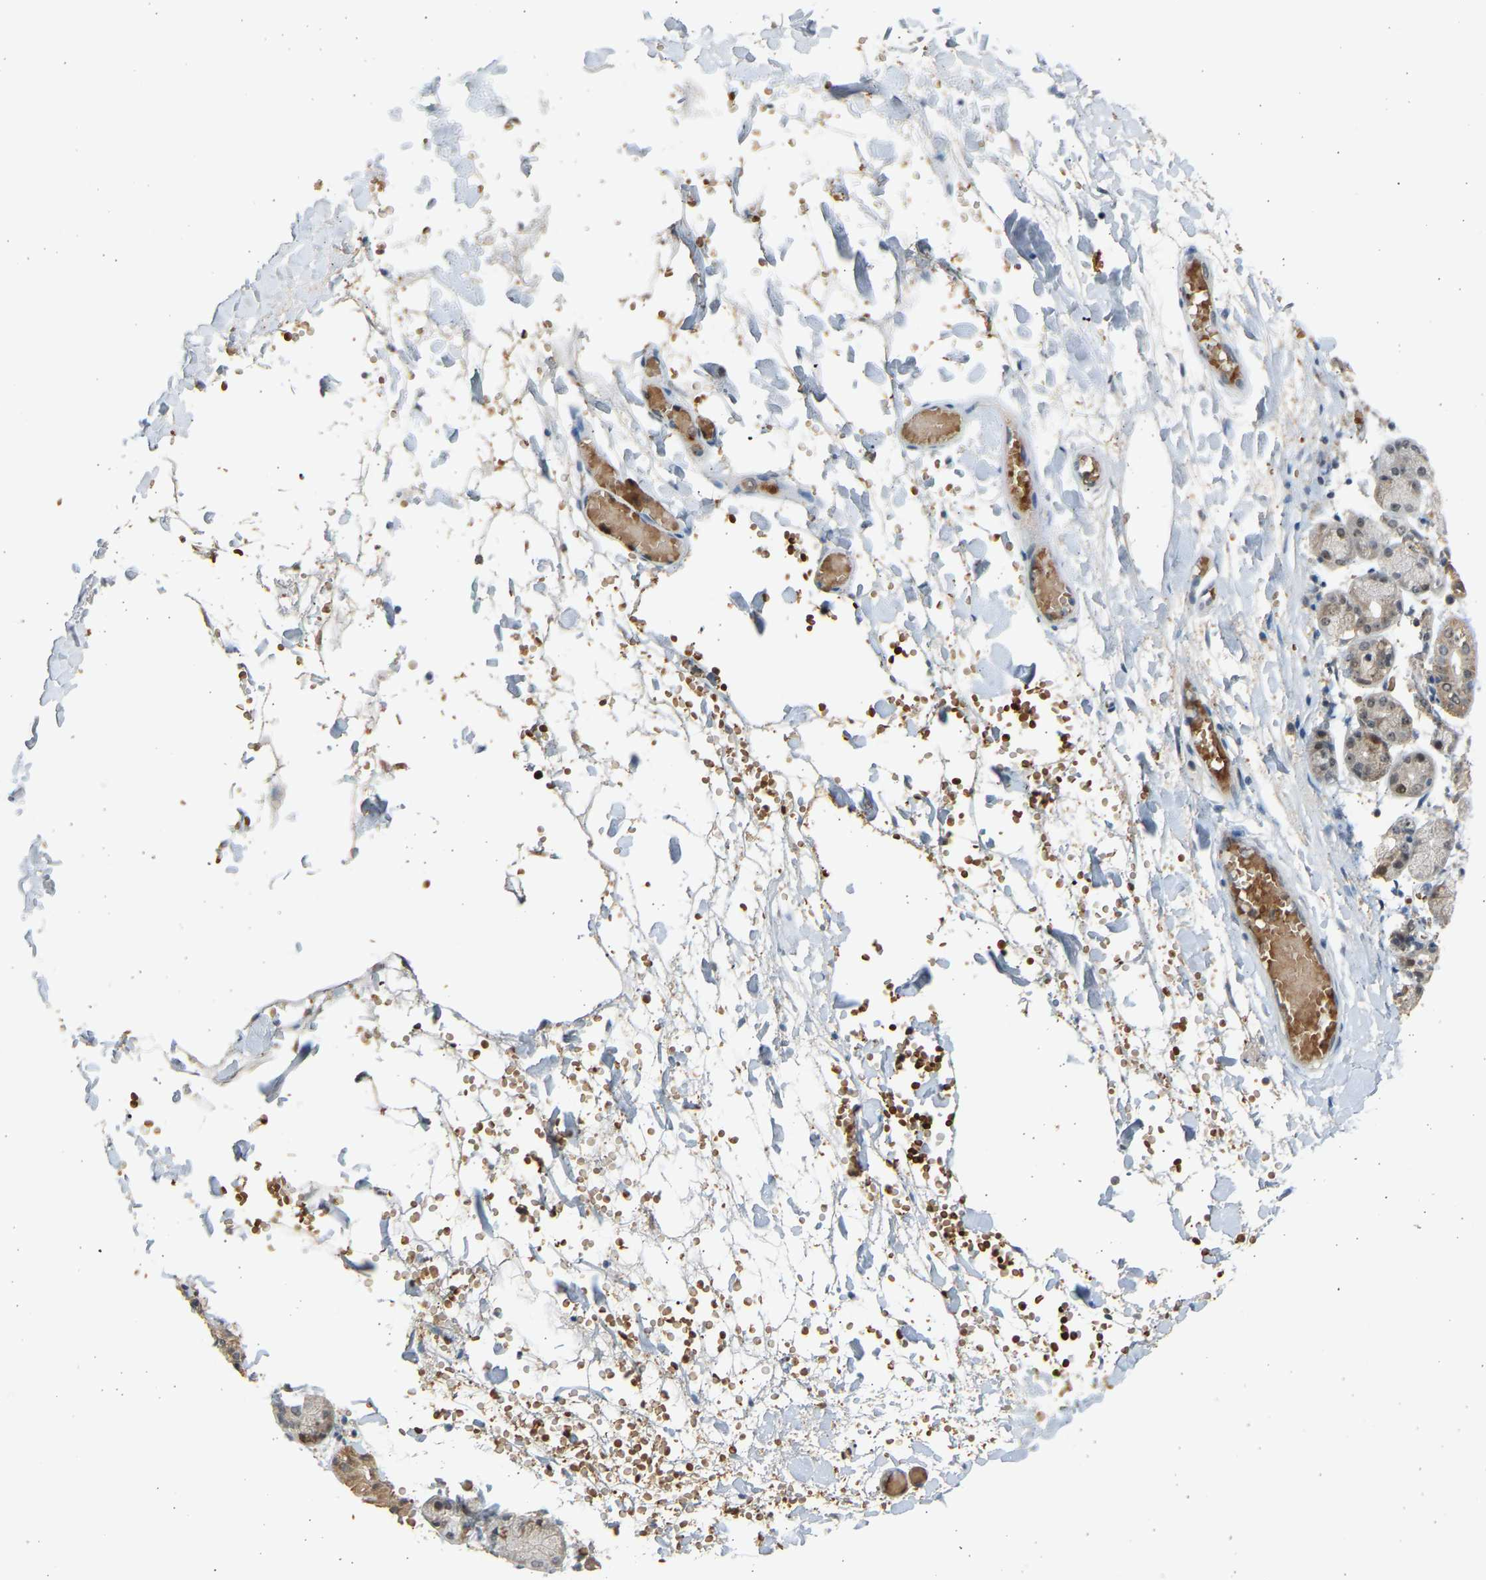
{"staining": {"intensity": "moderate", "quantity": "<25%", "location": "cytoplasmic/membranous,nuclear"}, "tissue": "salivary gland", "cell_type": "Glandular cells", "image_type": "normal", "snomed": [{"axis": "morphology", "description": "Normal tissue, NOS"}, {"axis": "topography", "description": "Salivary gland"}], "caption": "An immunohistochemistry image of benign tissue is shown. Protein staining in brown shows moderate cytoplasmic/membranous,nuclear positivity in salivary gland within glandular cells.", "gene": "BIRC2", "patient": {"sex": "female", "age": 24}}